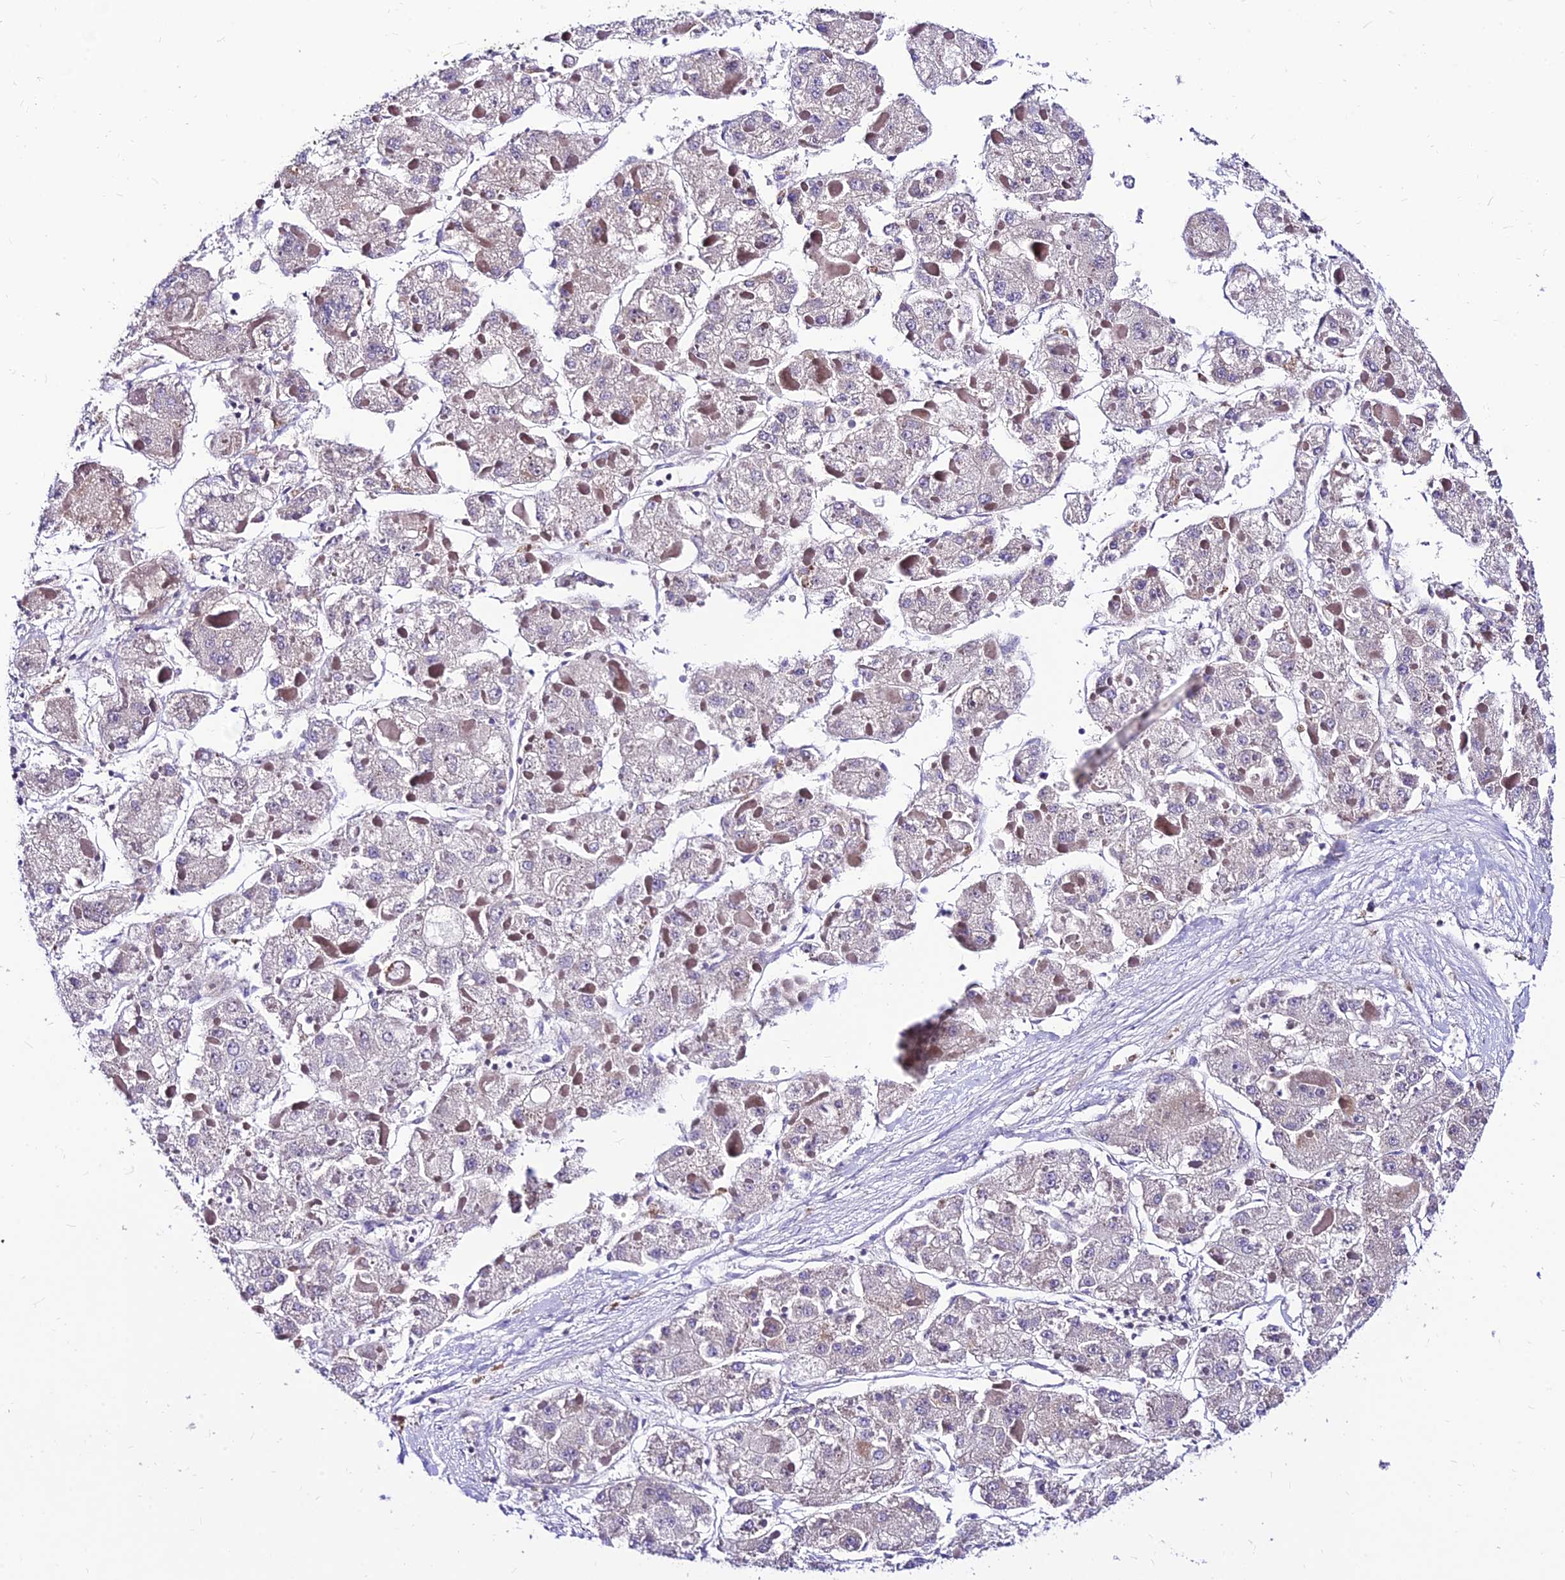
{"staining": {"intensity": "negative", "quantity": "none", "location": "none"}, "tissue": "liver cancer", "cell_type": "Tumor cells", "image_type": "cancer", "snomed": [{"axis": "morphology", "description": "Carcinoma, Hepatocellular, NOS"}, {"axis": "topography", "description": "Liver"}], "caption": "IHC of human liver cancer (hepatocellular carcinoma) reveals no positivity in tumor cells. (Stains: DAB IHC with hematoxylin counter stain, Microscopy: brightfield microscopy at high magnification).", "gene": "C6orf132", "patient": {"sex": "female", "age": 73}}